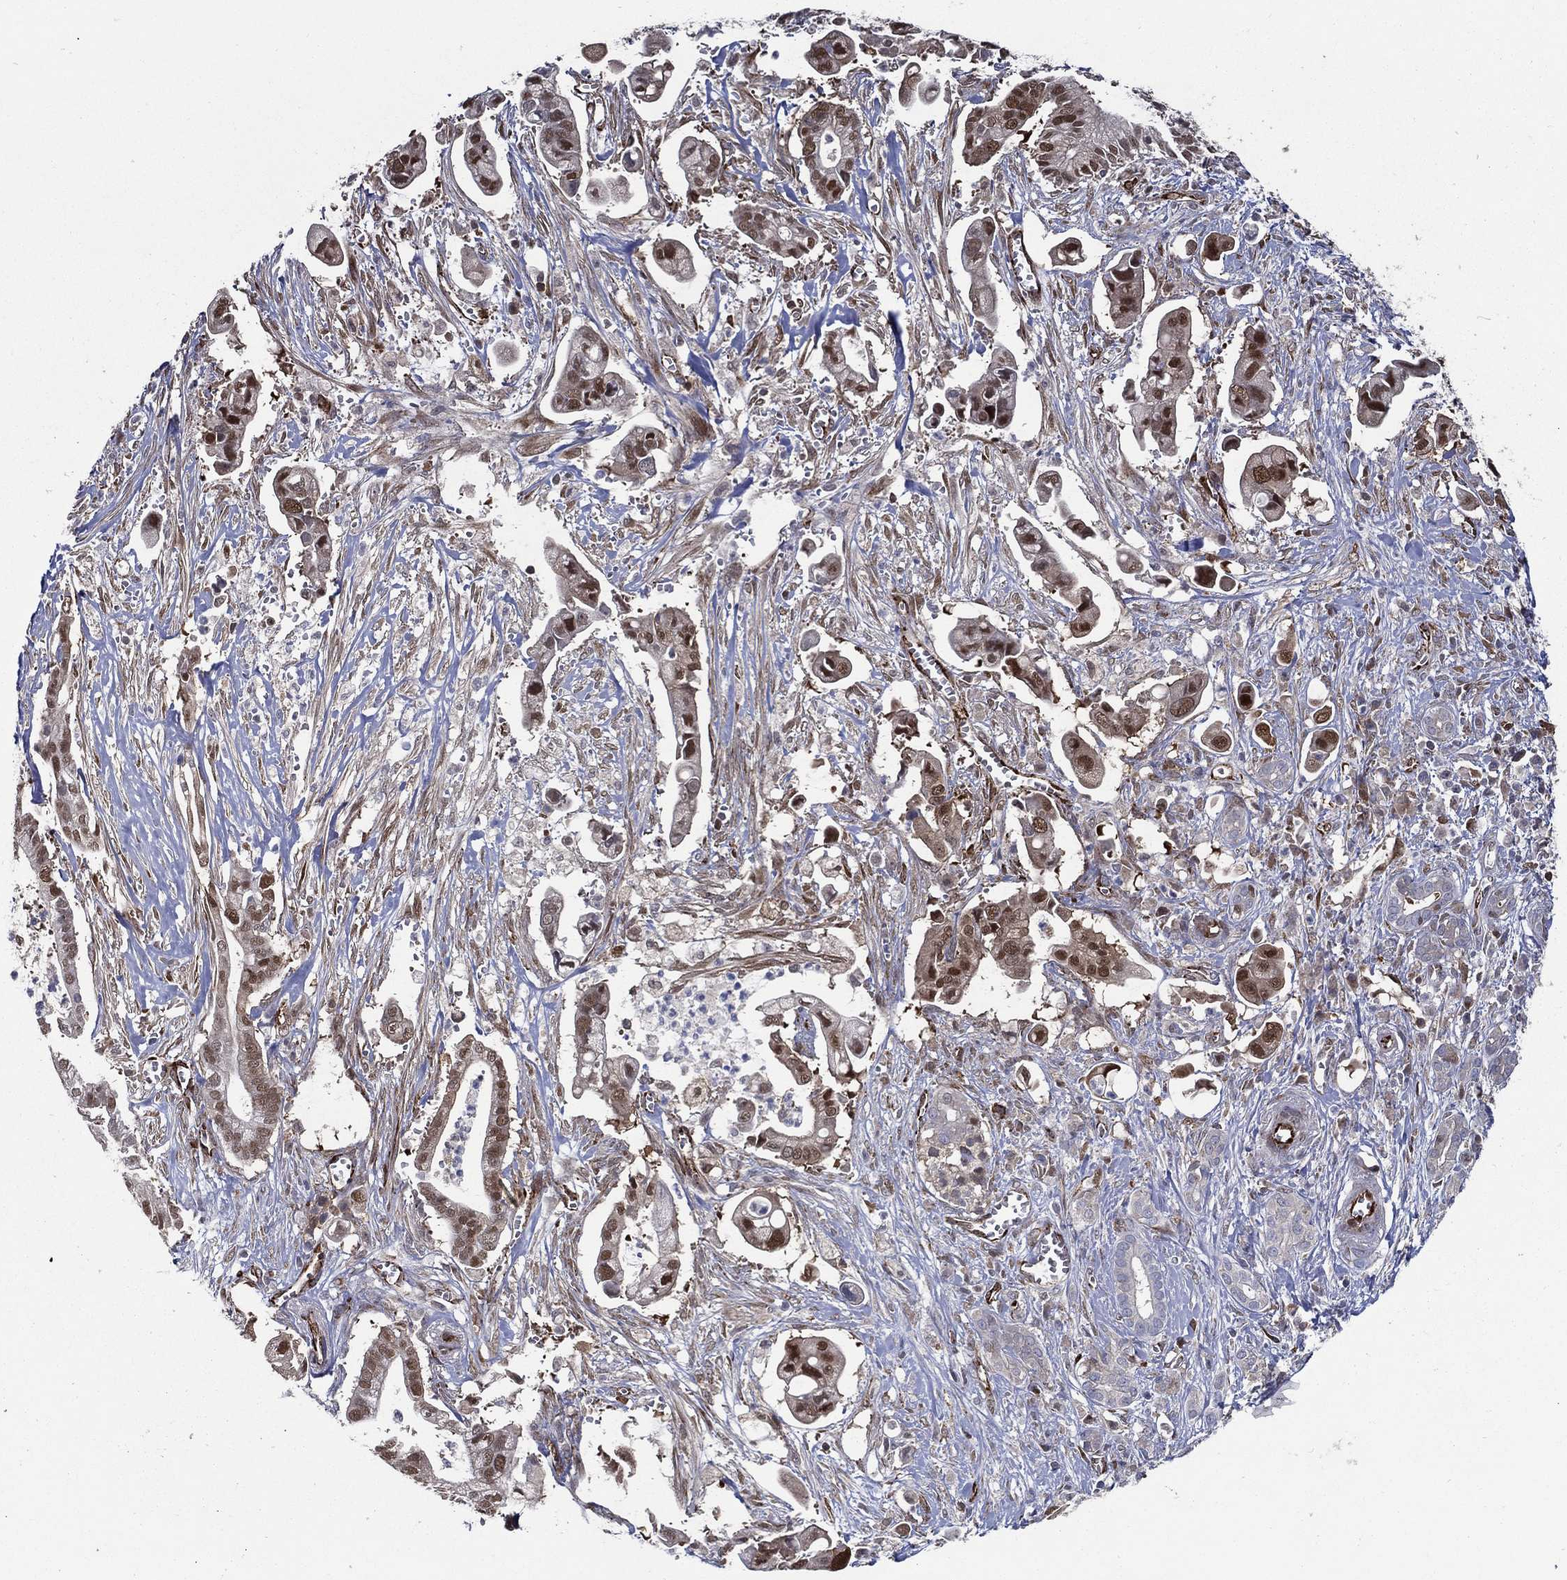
{"staining": {"intensity": "moderate", "quantity": "25%-75%", "location": "cytoplasmic/membranous,nuclear"}, "tissue": "pancreatic cancer", "cell_type": "Tumor cells", "image_type": "cancer", "snomed": [{"axis": "morphology", "description": "Adenocarcinoma, NOS"}, {"axis": "topography", "description": "Pancreas"}], "caption": "IHC staining of adenocarcinoma (pancreatic), which reveals medium levels of moderate cytoplasmic/membranous and nuclear expression in about 25%-75% of tumor cells indicating moderate cytoplasmic/membranous and nuclear protein positivity. The staining was performed using DAB (3,3'-diaminobenzidine) (brown) for protein detection and nuclei were counterstained in hematoxylin (blue).", "gene": "ARHGAP11A", "patient": {"sex": "male", "age": 61}}